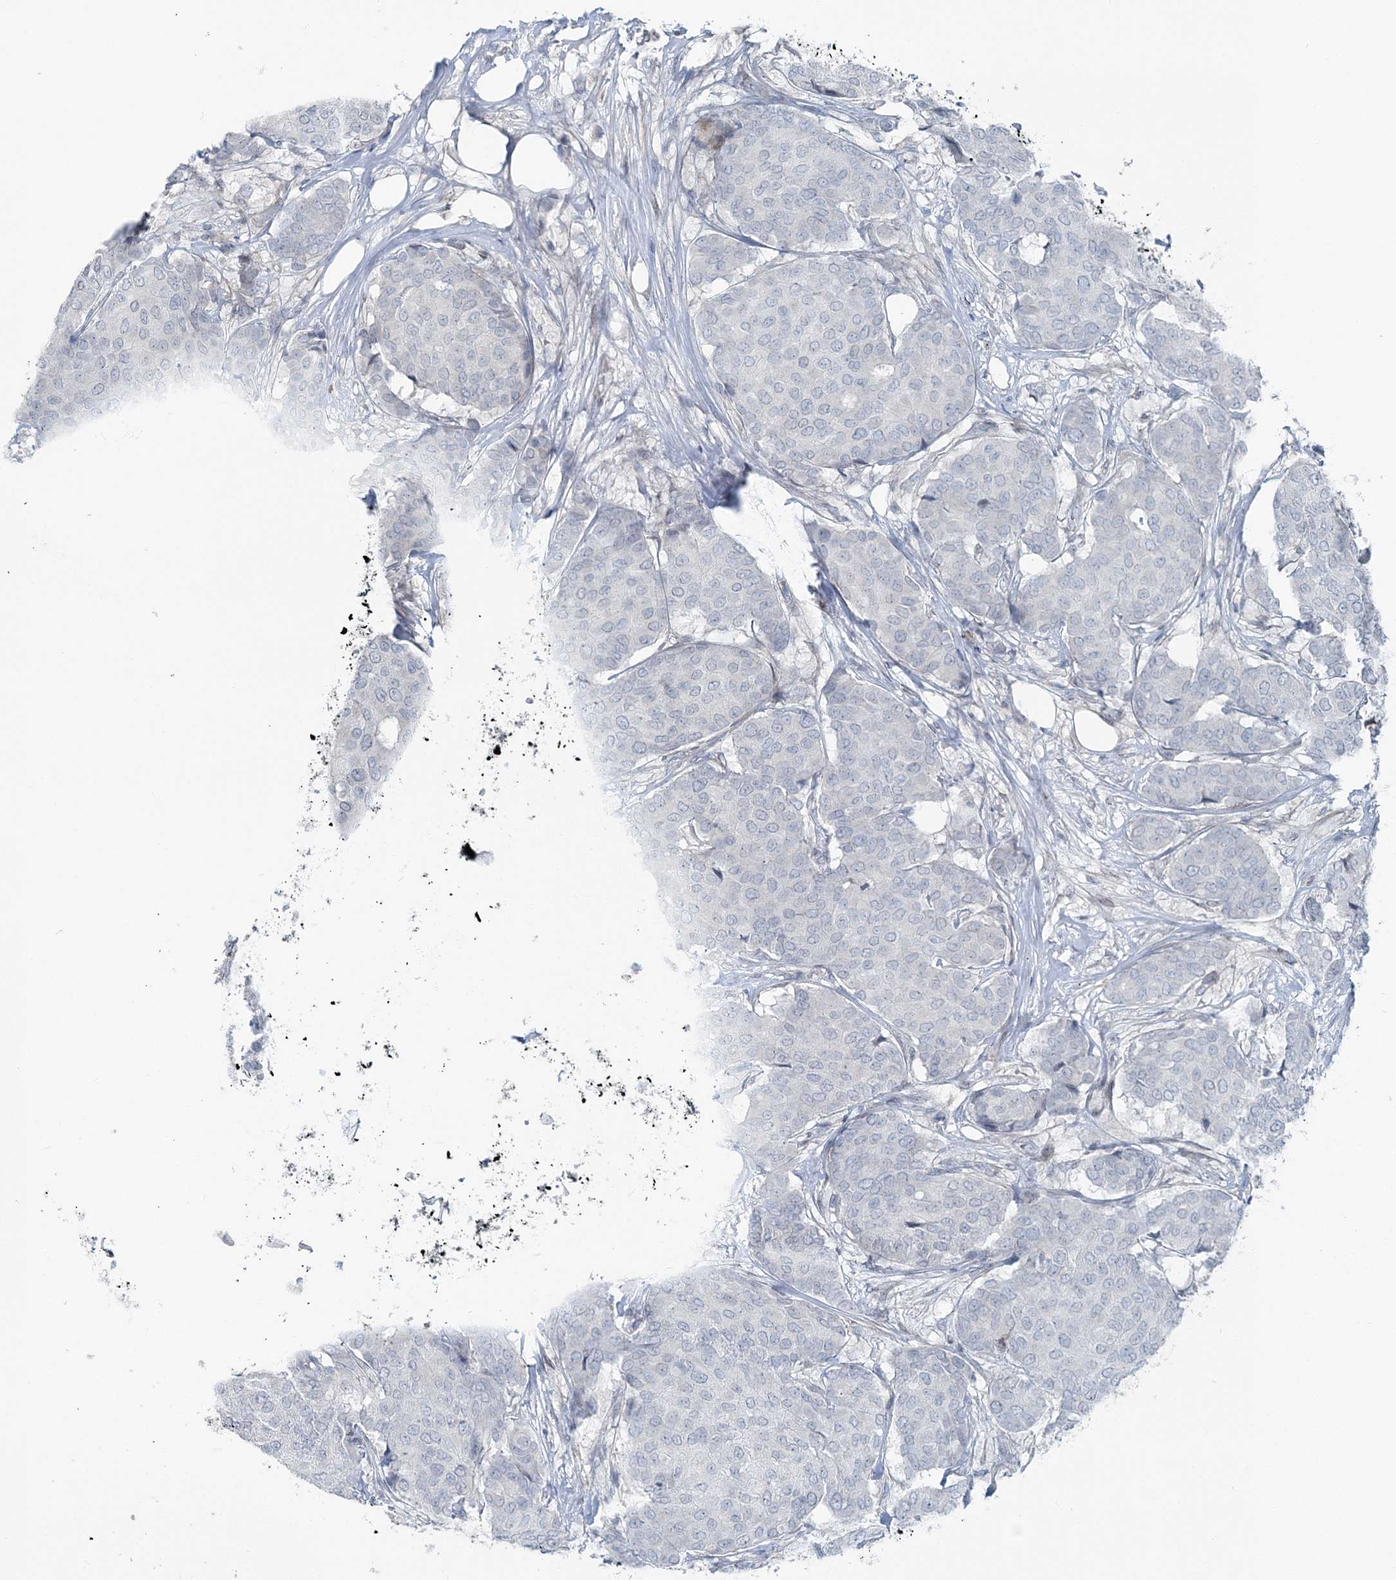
{"staining": {"intensity": "negative", "quantity": "none", "location": "none"}, "tissue": "breast cancer", "cell_type": "Tumor cells", "image_type": "cancer", "snomed": [{"axis": "morphology", "description": "Duct carcinoma"}, {"axis": "topography", "description": "Breast"}], "caption": "This micrograph is of breast cancer (intraductal carcinoma) stained with immunohistochemistry (IHC) to label a protein in brown with the nuclei are counter-stained blue. There is no expression in tumor cells.", "gene": "FBXL17", "patient": {"sex": "female", "age": 75}}